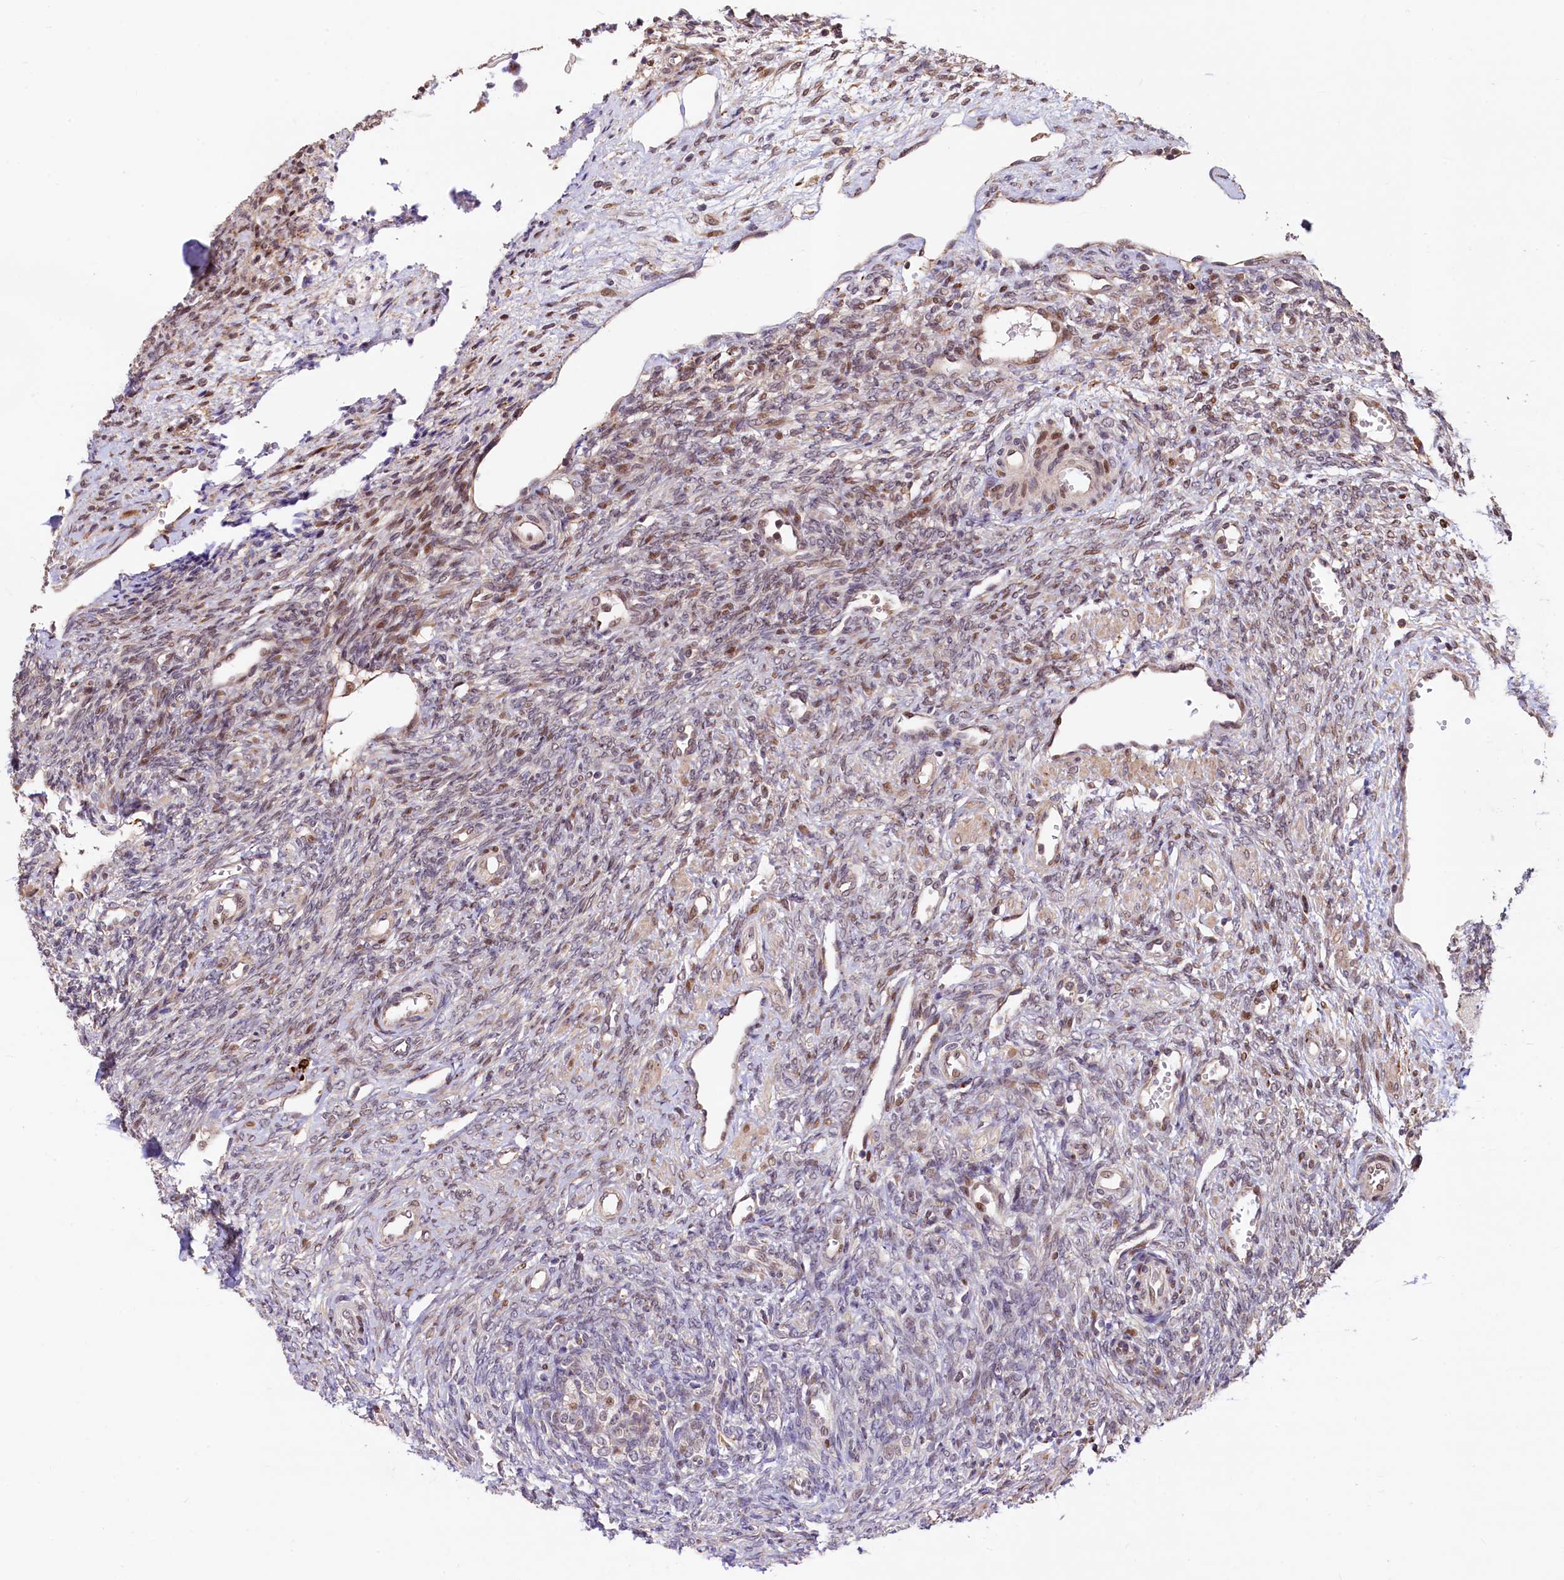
{"staining": {"intensity": "moderate", "quantity": "25%-75%", "location": "nuclear"}, "tissue": "ovary", "cell_type": "Ovarian stroma cells", "image_type": "normal", "snomed": [{"axis": "morphology", "description": "Normal tissue, NOS"}, {"axis": "topography", "description": "Ovary"}], "caption": "This is a photomicrograph of immunohistochemistry staining of unremarkable ovary, which shows moderate staining in the nuclear of ovarian stroma cells.", "gene": "C5orf15", "patient": {"sex": "female", "age": 41}}